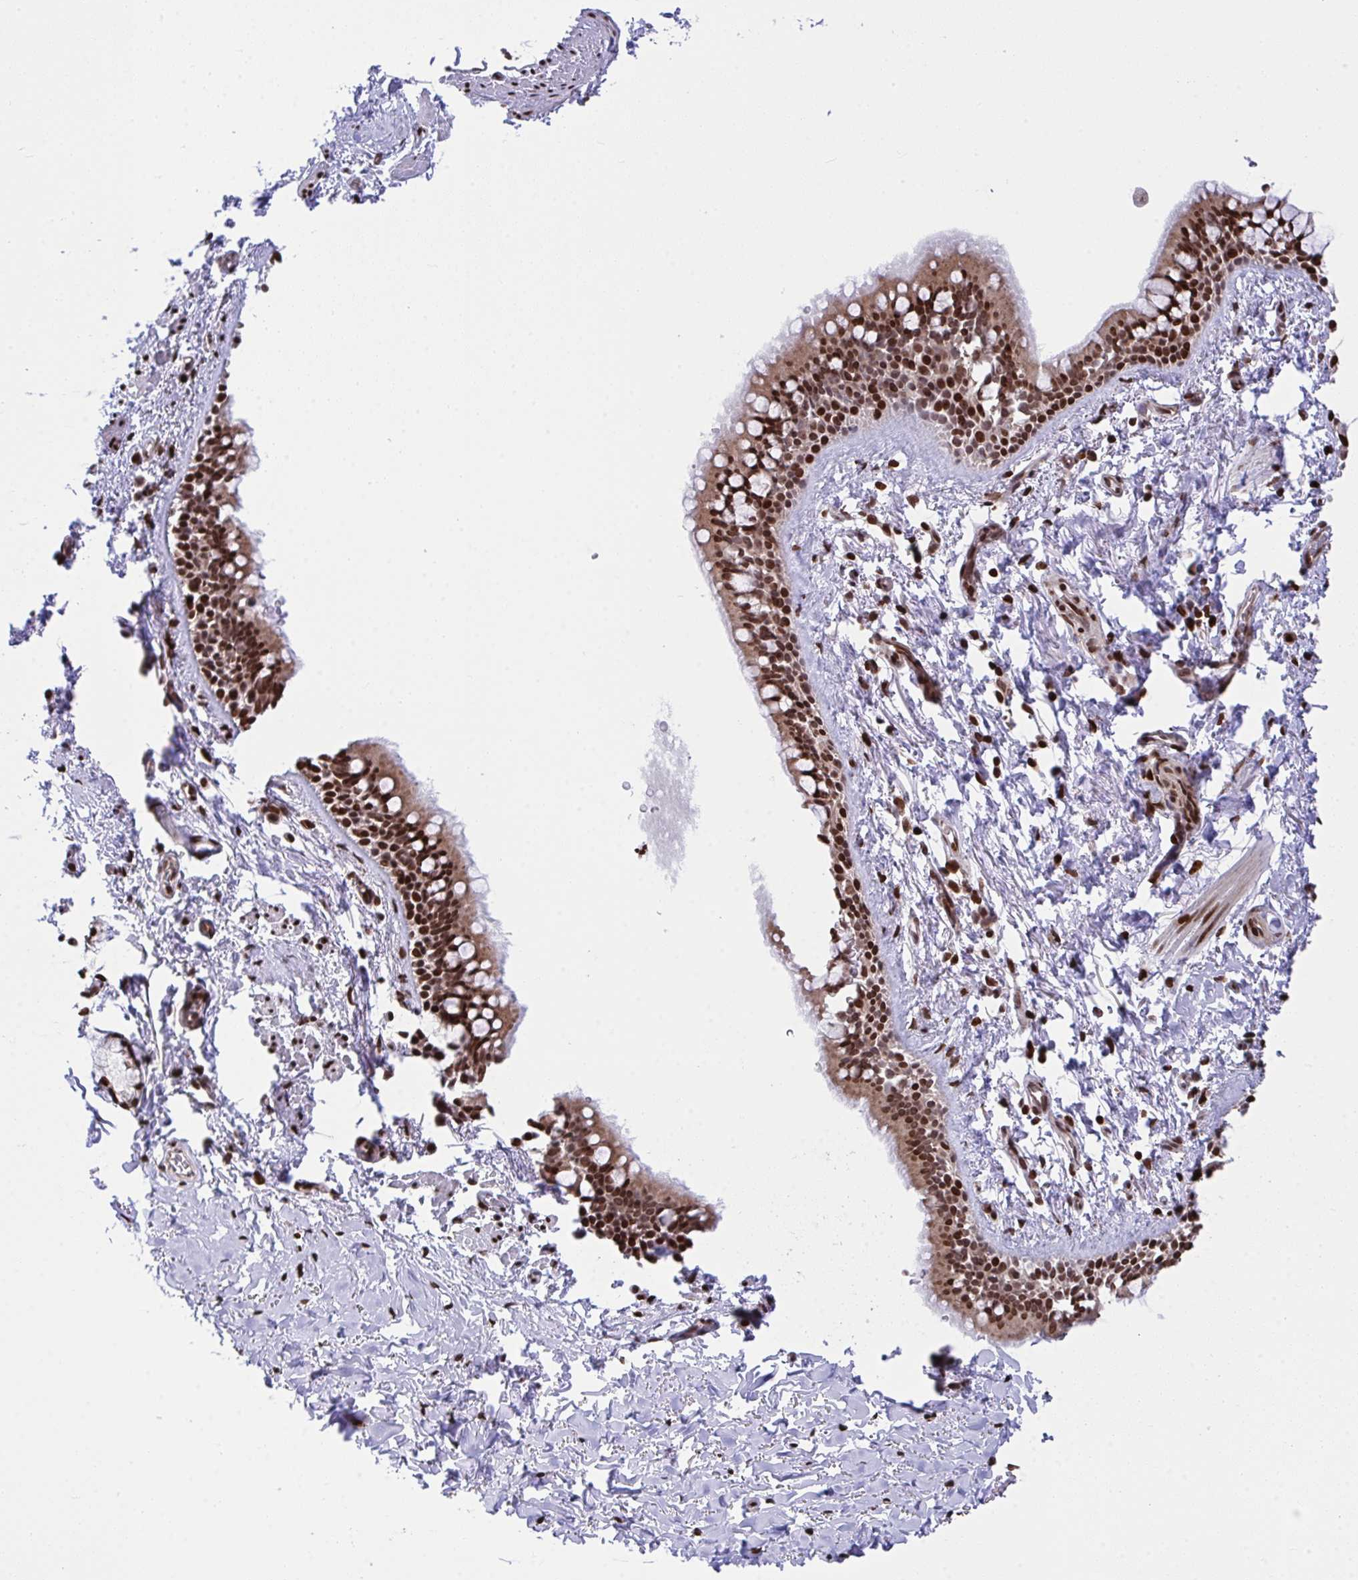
{"staining": {"intensity": "strong", "quantity": "25%-75%", "location": "nuclear"}, "tissue": "bronchus", "cell_type": "Respiratory epithelial cells", "image_type": "normal", "snomed": [{"axis": "morphology", "description": "Normal tissue, NOS"}, {"axis": "topography", "description": "Lymph node"}, {"axis": "topography", "description": "Cartilage tissue"}, {"axis": "topography", "description": "Bronchus"}], "caption": "IHC of benign bronchus shows high levels of strong nuclear positivity in approximately 25%-75% of respiratory epithelial cells. The staining was performed using DAB to visualize the protein expression in brown, while the nuclei were stained in blue with hematoxylin (Magnification: 20x).", "gene": "RAPGEF5", "patient": {"sex": "female", "age": 70}}